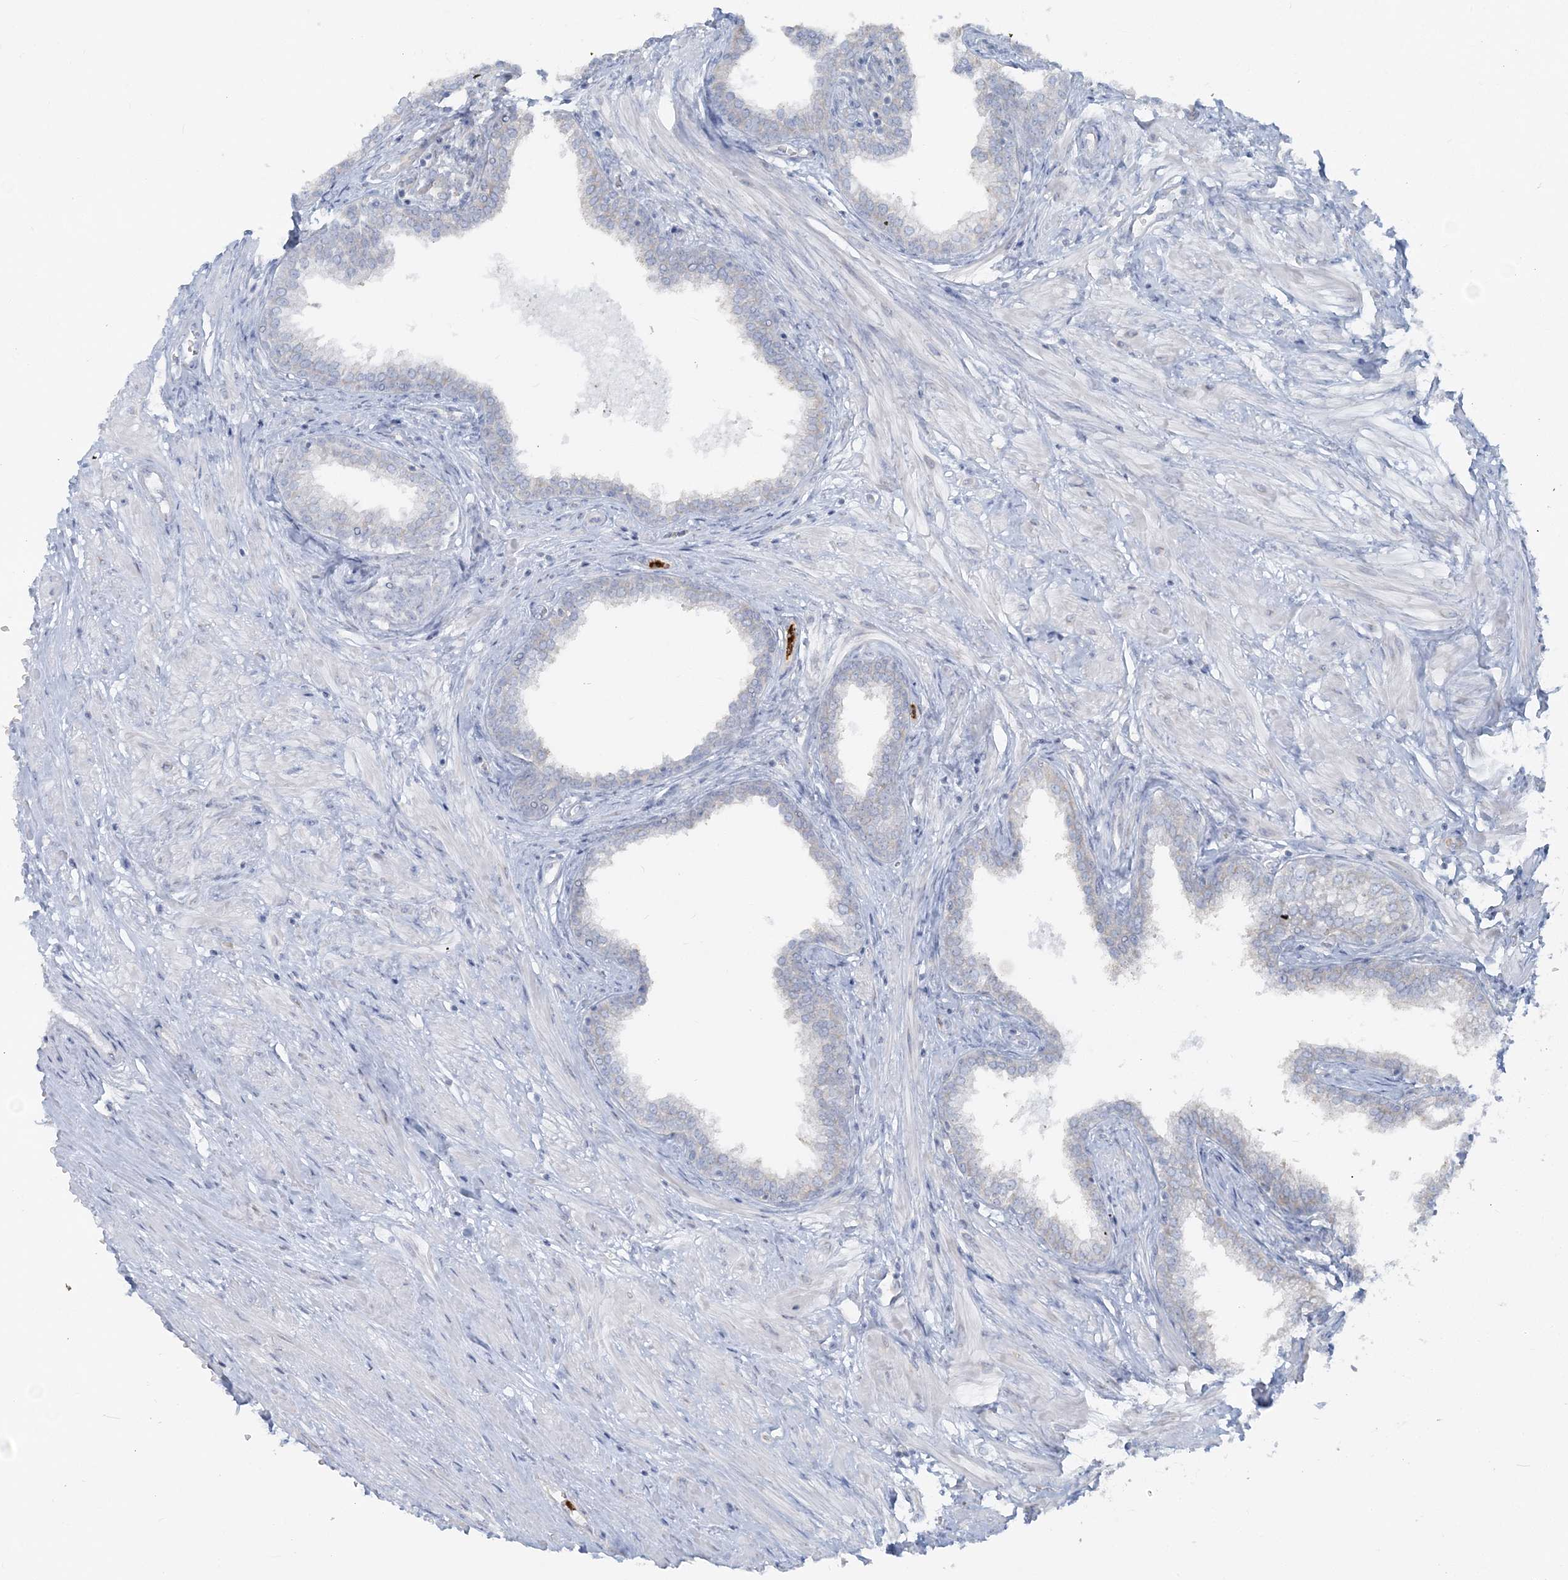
{"staining": {"intensity": "negative", "quantity": "none", "location": "none"}, "tissue": "prostate", "cell_type": "Glandular cells", "image_type": "normal", "snomed": [{"axis": "morphology", "description": "Normal tissue, NOS"}, {"axis": "morphology", "description": "Urothelial carcinoma, Low grade"}, {"axis": "topography", "description": "Urinary bladder"}, {"axis": "topography", "description": "Prostate"}], "caption": "DAB immunohistochemical staining of normal prostate exhibits no significant staining in glandular cells.", "gene": "CCNJ", "patient": {"sex": "male", "age": 60}}